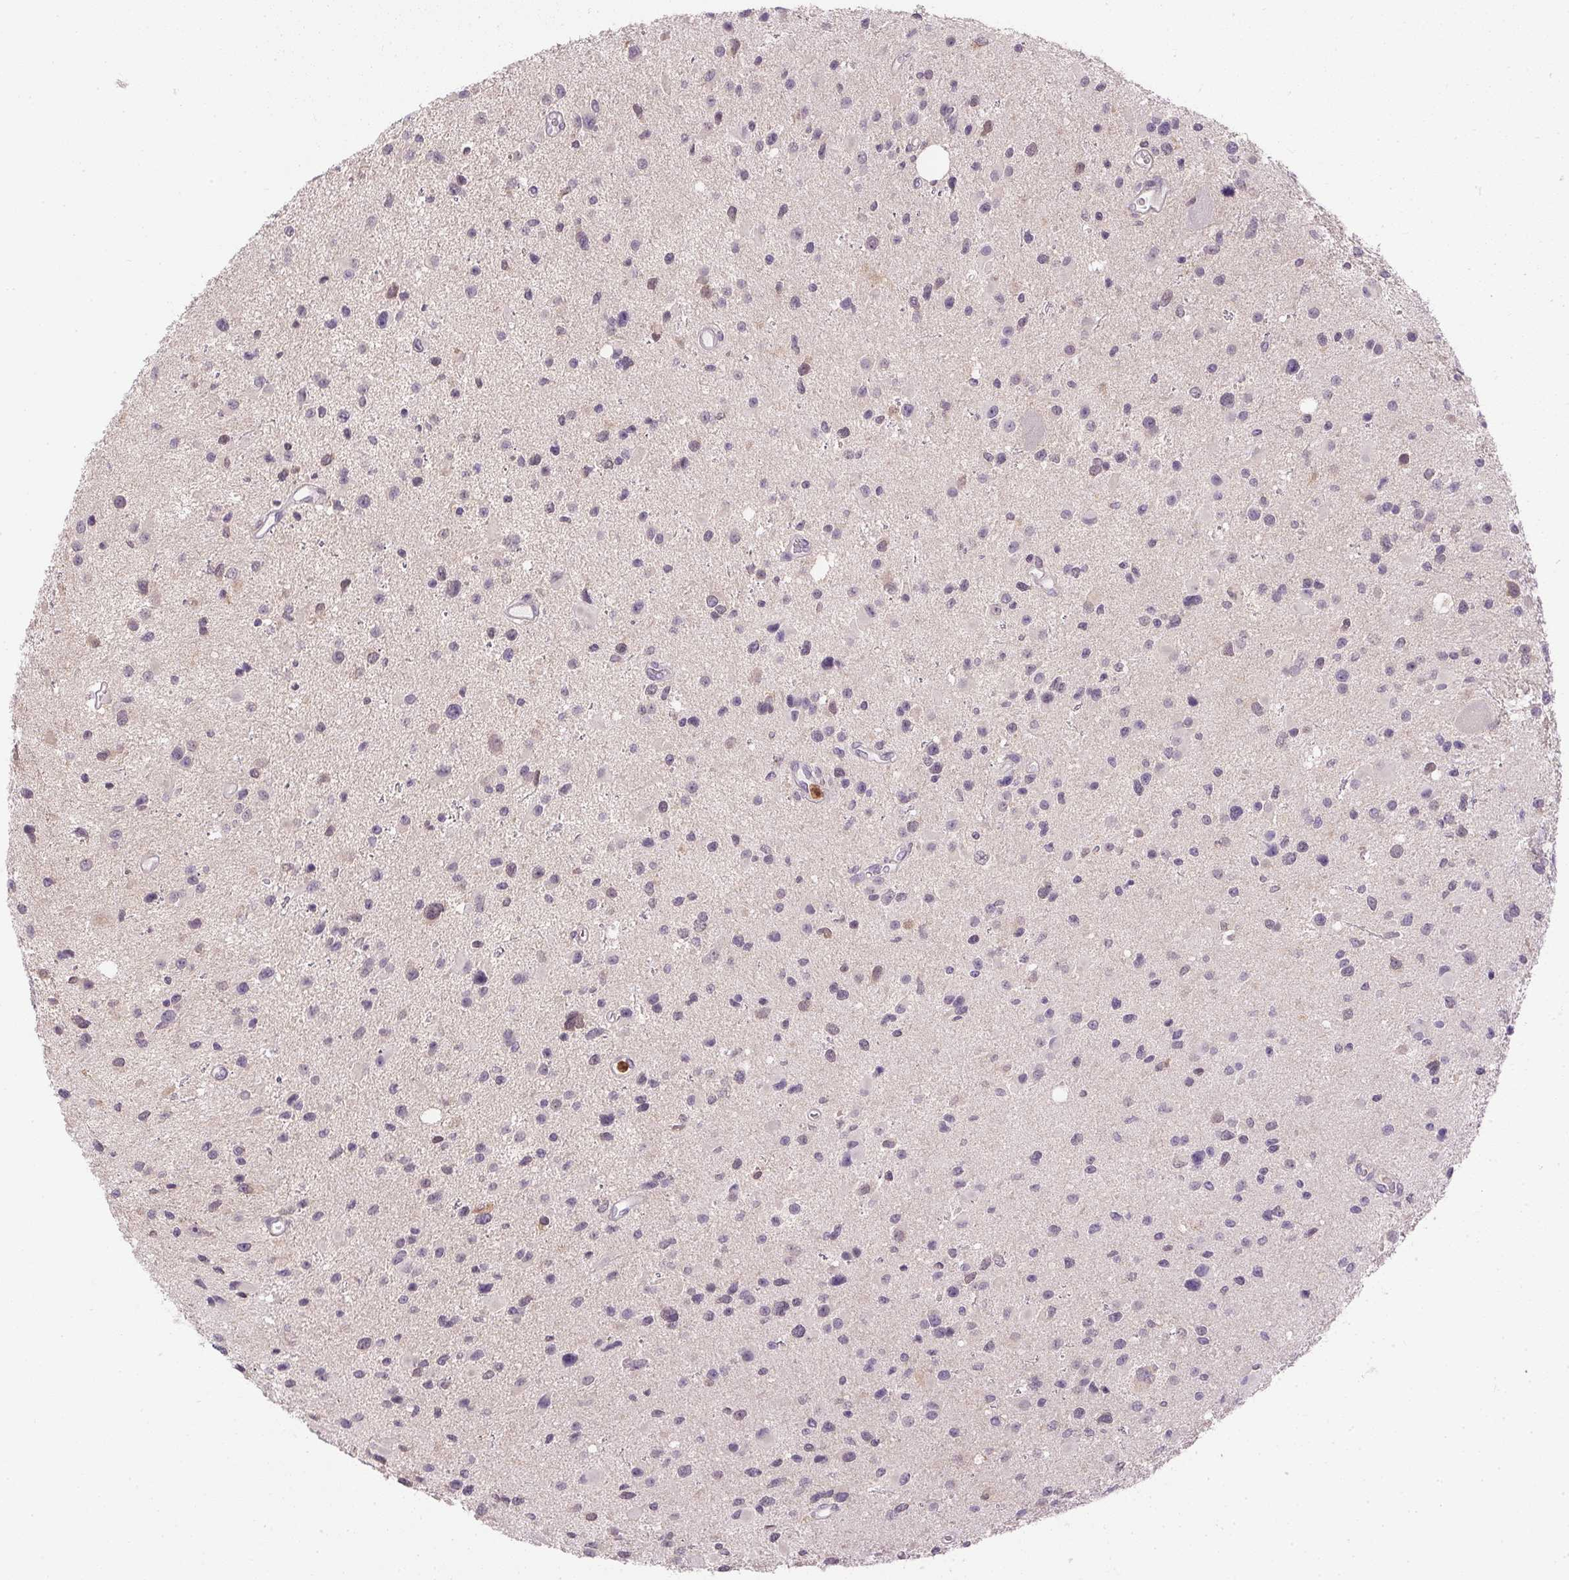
{"staining": {"intensity": "negative", "quantity": "none", "location": "none"}, "tissue": "glioma", "cell_type": "Tumor cells", "image_type": "cancer", "snomed": [{"axis": "morphology", "description": "Glioma, malignant, Low grade"}, {"axis": "topography", "description": "Brain"}], "caption": "This histopathology image is of glioma stained with IHC to label a protein in brown with the nuclei are counter-stained blue. There is no positivity in tumor cells. (DAB IHC with hematoxylin counter stain).", "gene": "DNAJC5G", "patient": {"sex": "female", "age": 32}}